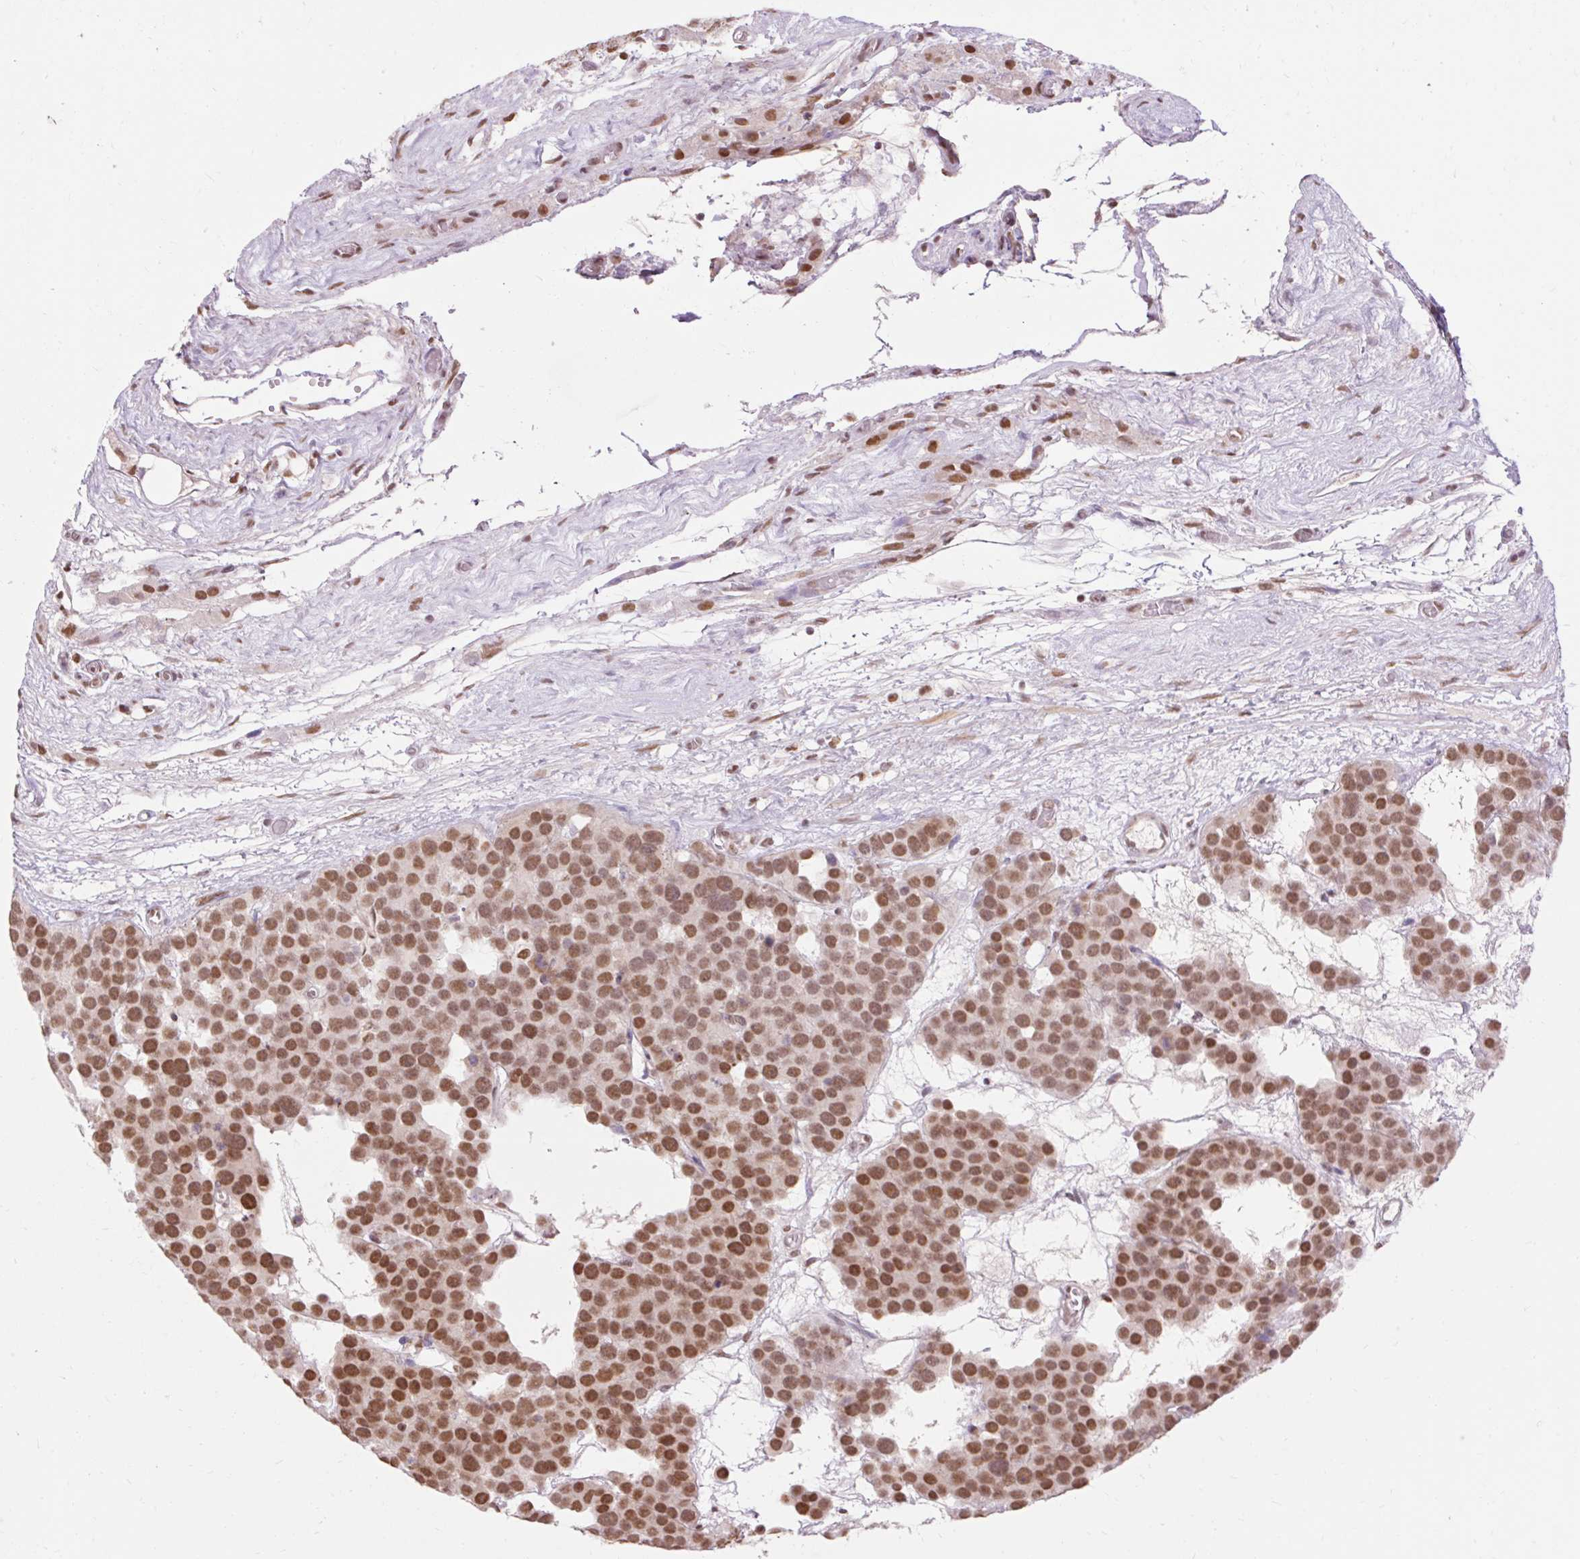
{"staining": {"intensity": "moderate", "quantity": ">75%", "location": "nuclear"}, "tissue": "testis cancer", "cell_type": "Tumor cells", "image_type": "cancer", "snomed": [{"axis": "morphology", "description": "Seminoma, NOS"}, {"axis": "topography", "description": "Testis"}], "caption": "Immunohistochemistry (IHC) of seminoma (testis) exhibits medium levels of moderate nuclear expression in about >75% of tumor cells.", "gene": "NPIPB12", "patient": {"sex": "male", "age": 71}}